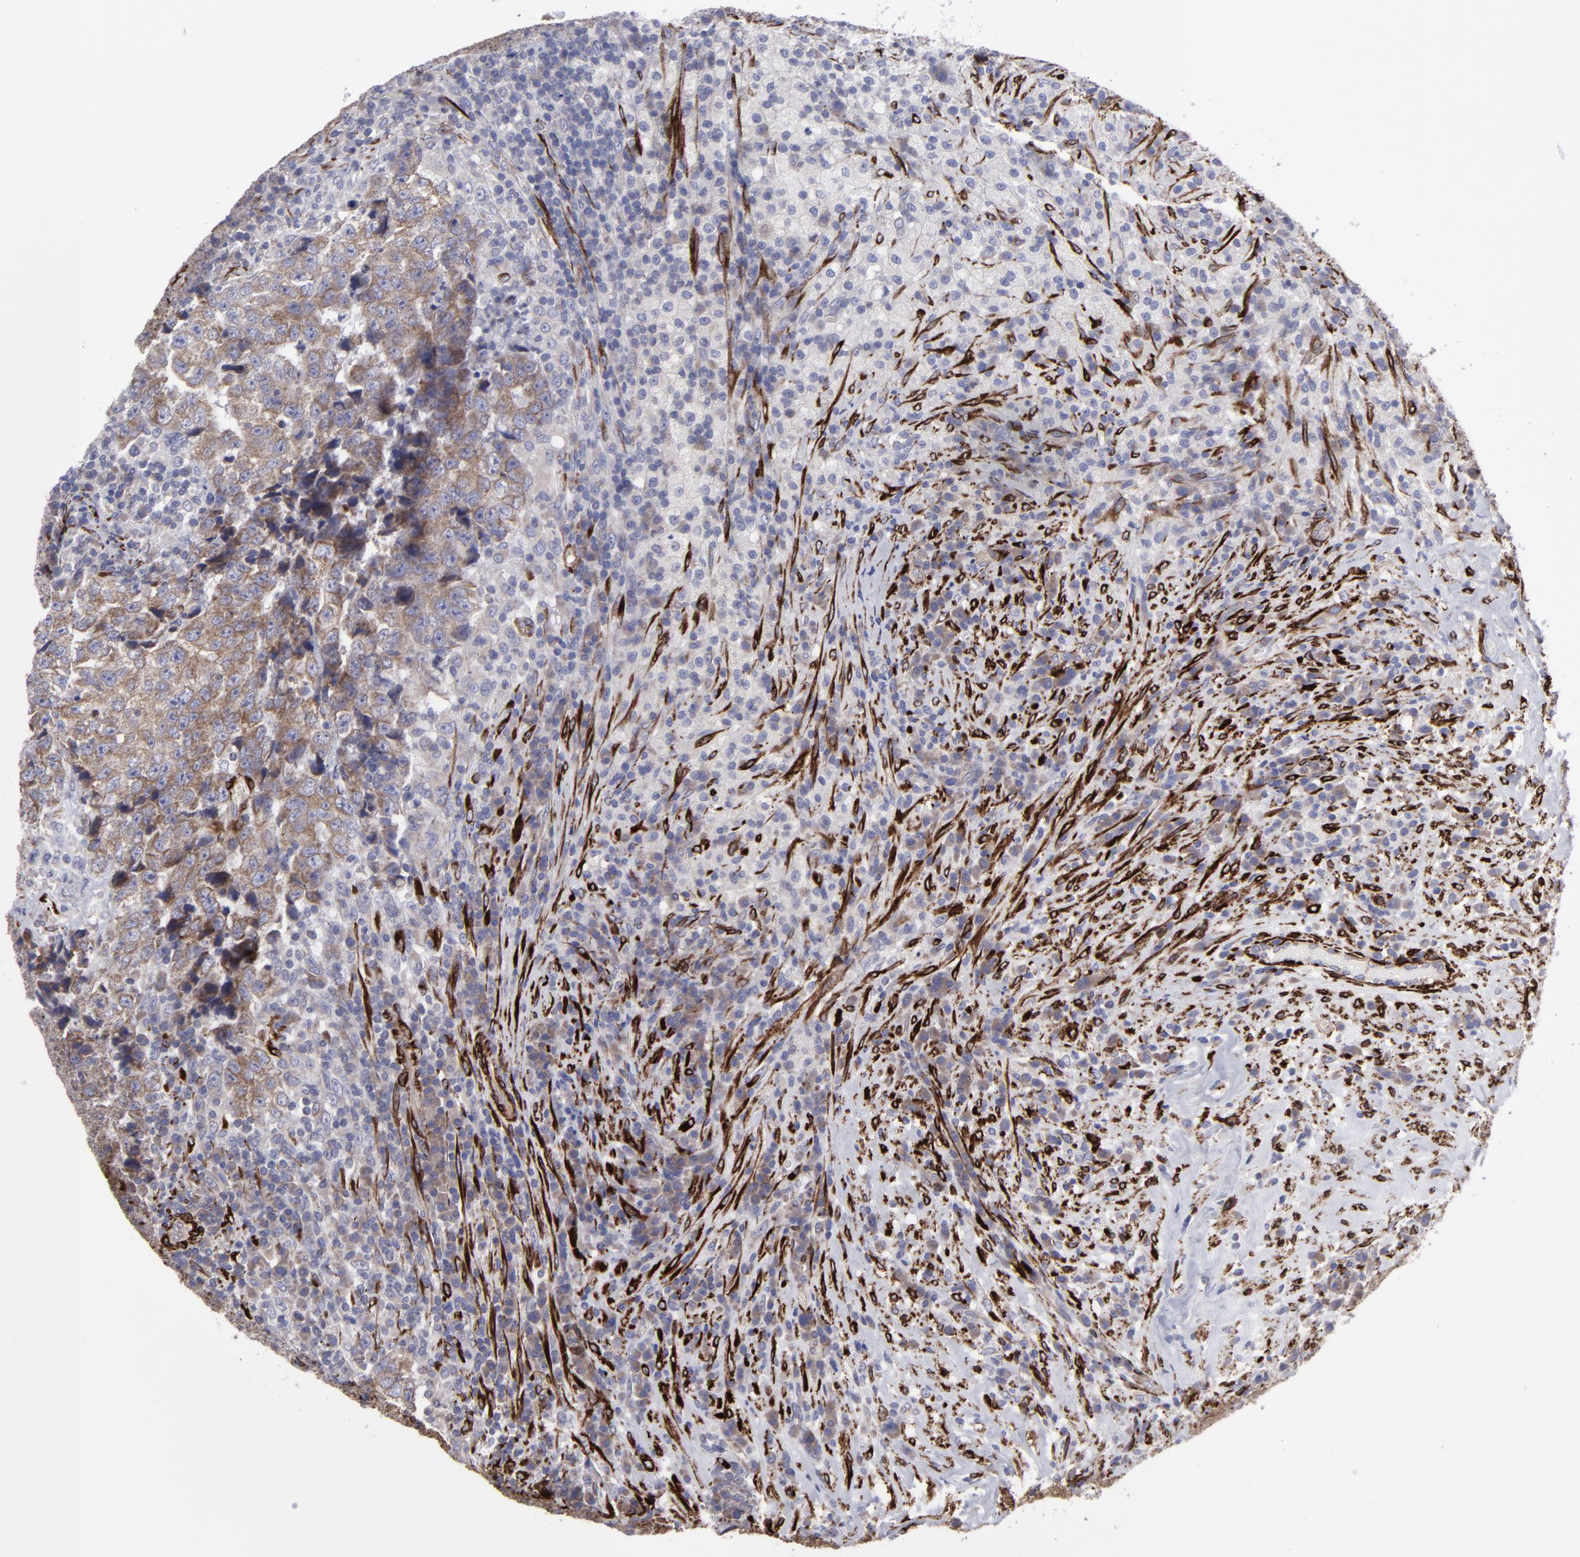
{"staining": {"intensity": "weak", "quantity": ">75%", "location": "cytoplasmic/membranous"}, "tissue": "testis cancer", "cell_type": "Tumor cells", "image_type": "cancer", "snomed": [{"axis": "morphology", "description": "Necrosis, NOS"}, {"axis": "morphology", "description": "Carcinoma, Embryonal, NOS"}, {"axis": "topography", "description": "Testis"}], "caption": "Embryonal carcinoma (testis) tissue reveals weak cytoplasmic/membranous staining in about >75% of tumor cells", "gene": "SLMAP", "patient": {"sex": "male", "age": 19}}